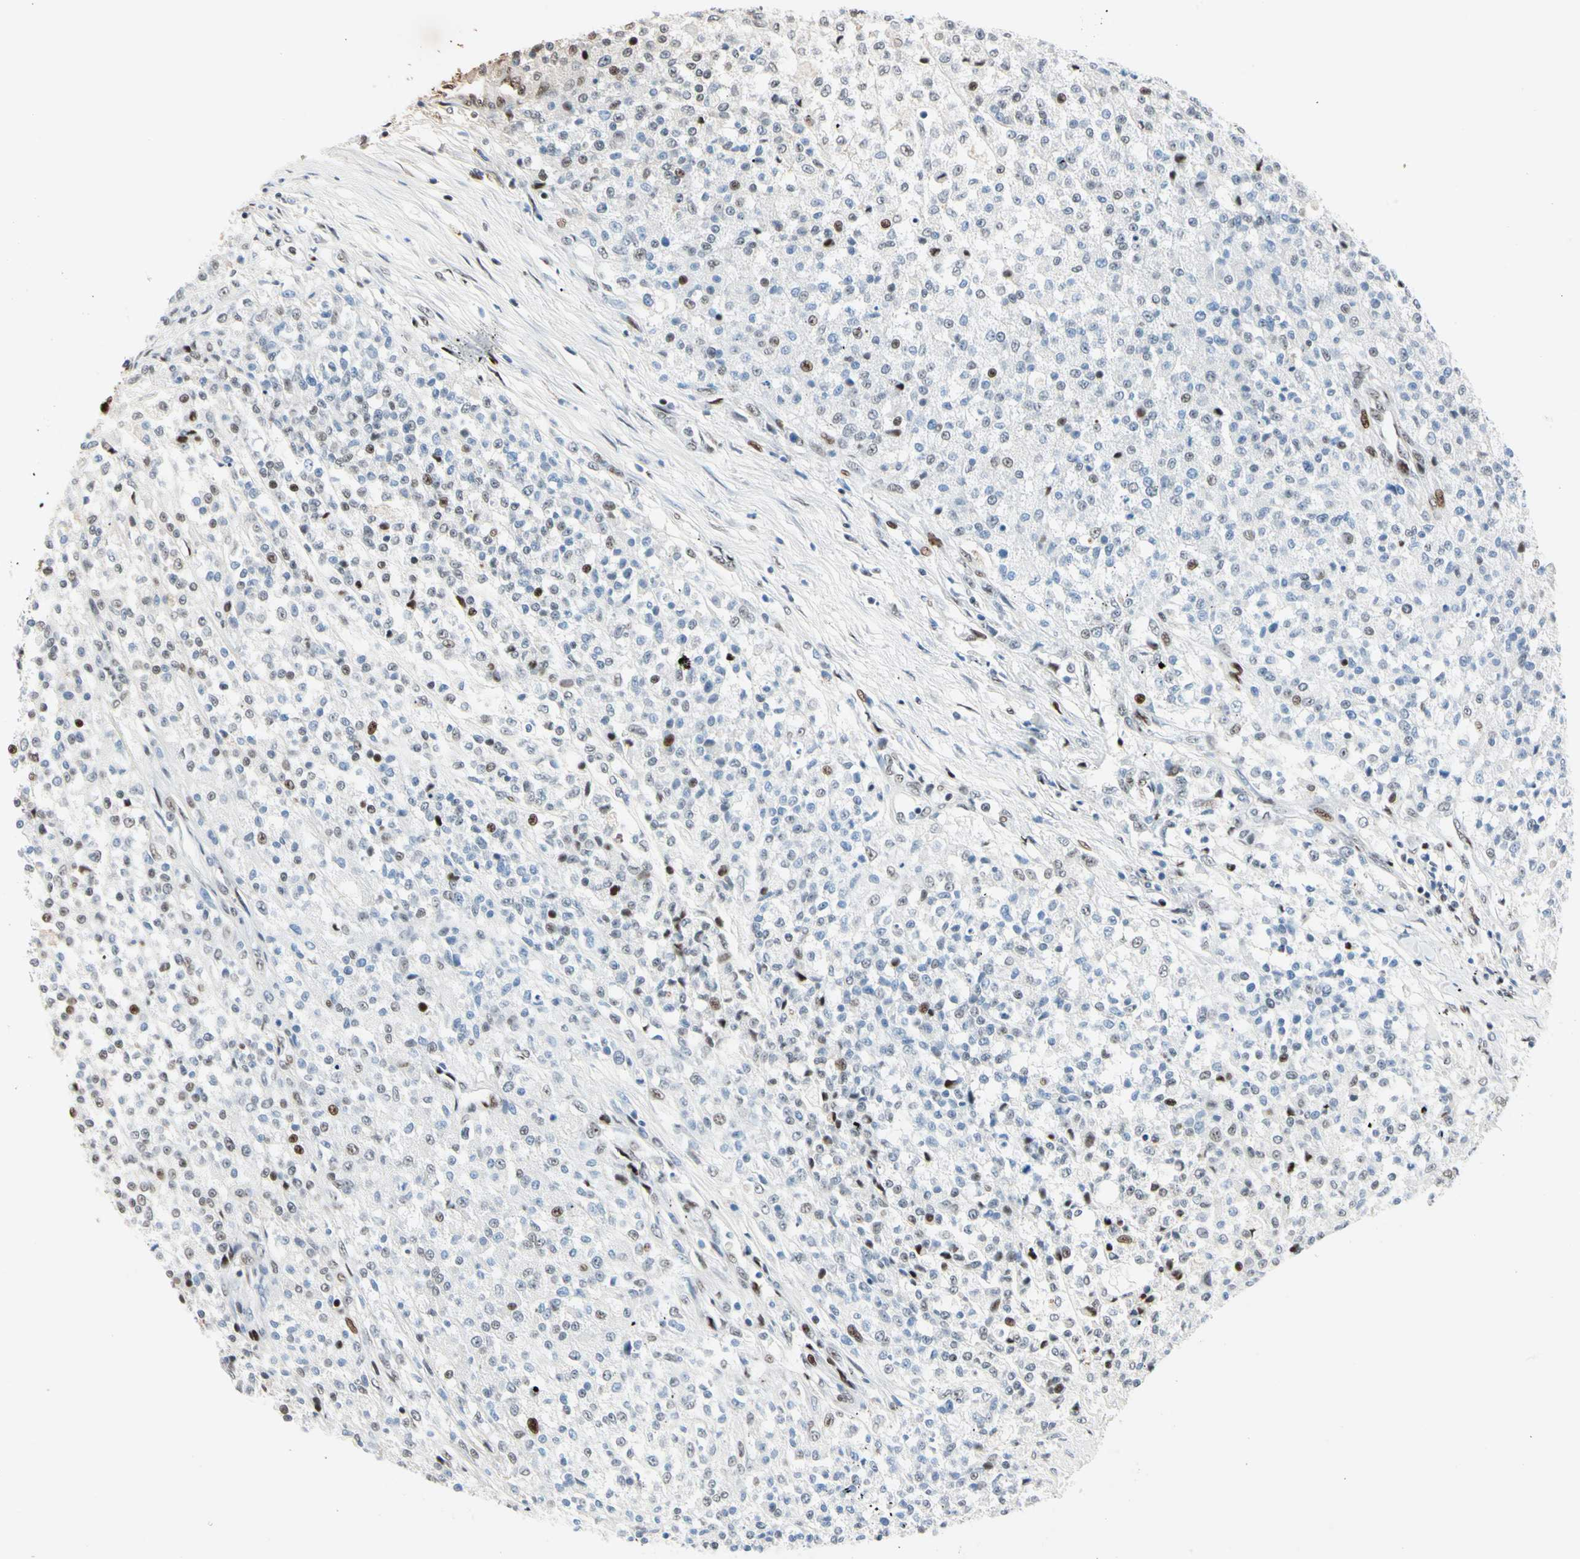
{"staining": {"intensity": "moderate", "quantity": "<25%", "location": "nuclear"}, "tissue": "testis cancer", "cell_type": "Tumor cells", "image_type": "cancer", "snomed": [{"axis": "morphology", "description": "Seminoma, NOS"}, {"axis": "topography", "description": "Testis"}], "caption": "Seminoma (testis) stained with a brown dye exhibits moderate nuclear positive expression in about <25% of tumor cells.", "gene": "FOXO3", "patient": {"sex": "male", "age": 59}}